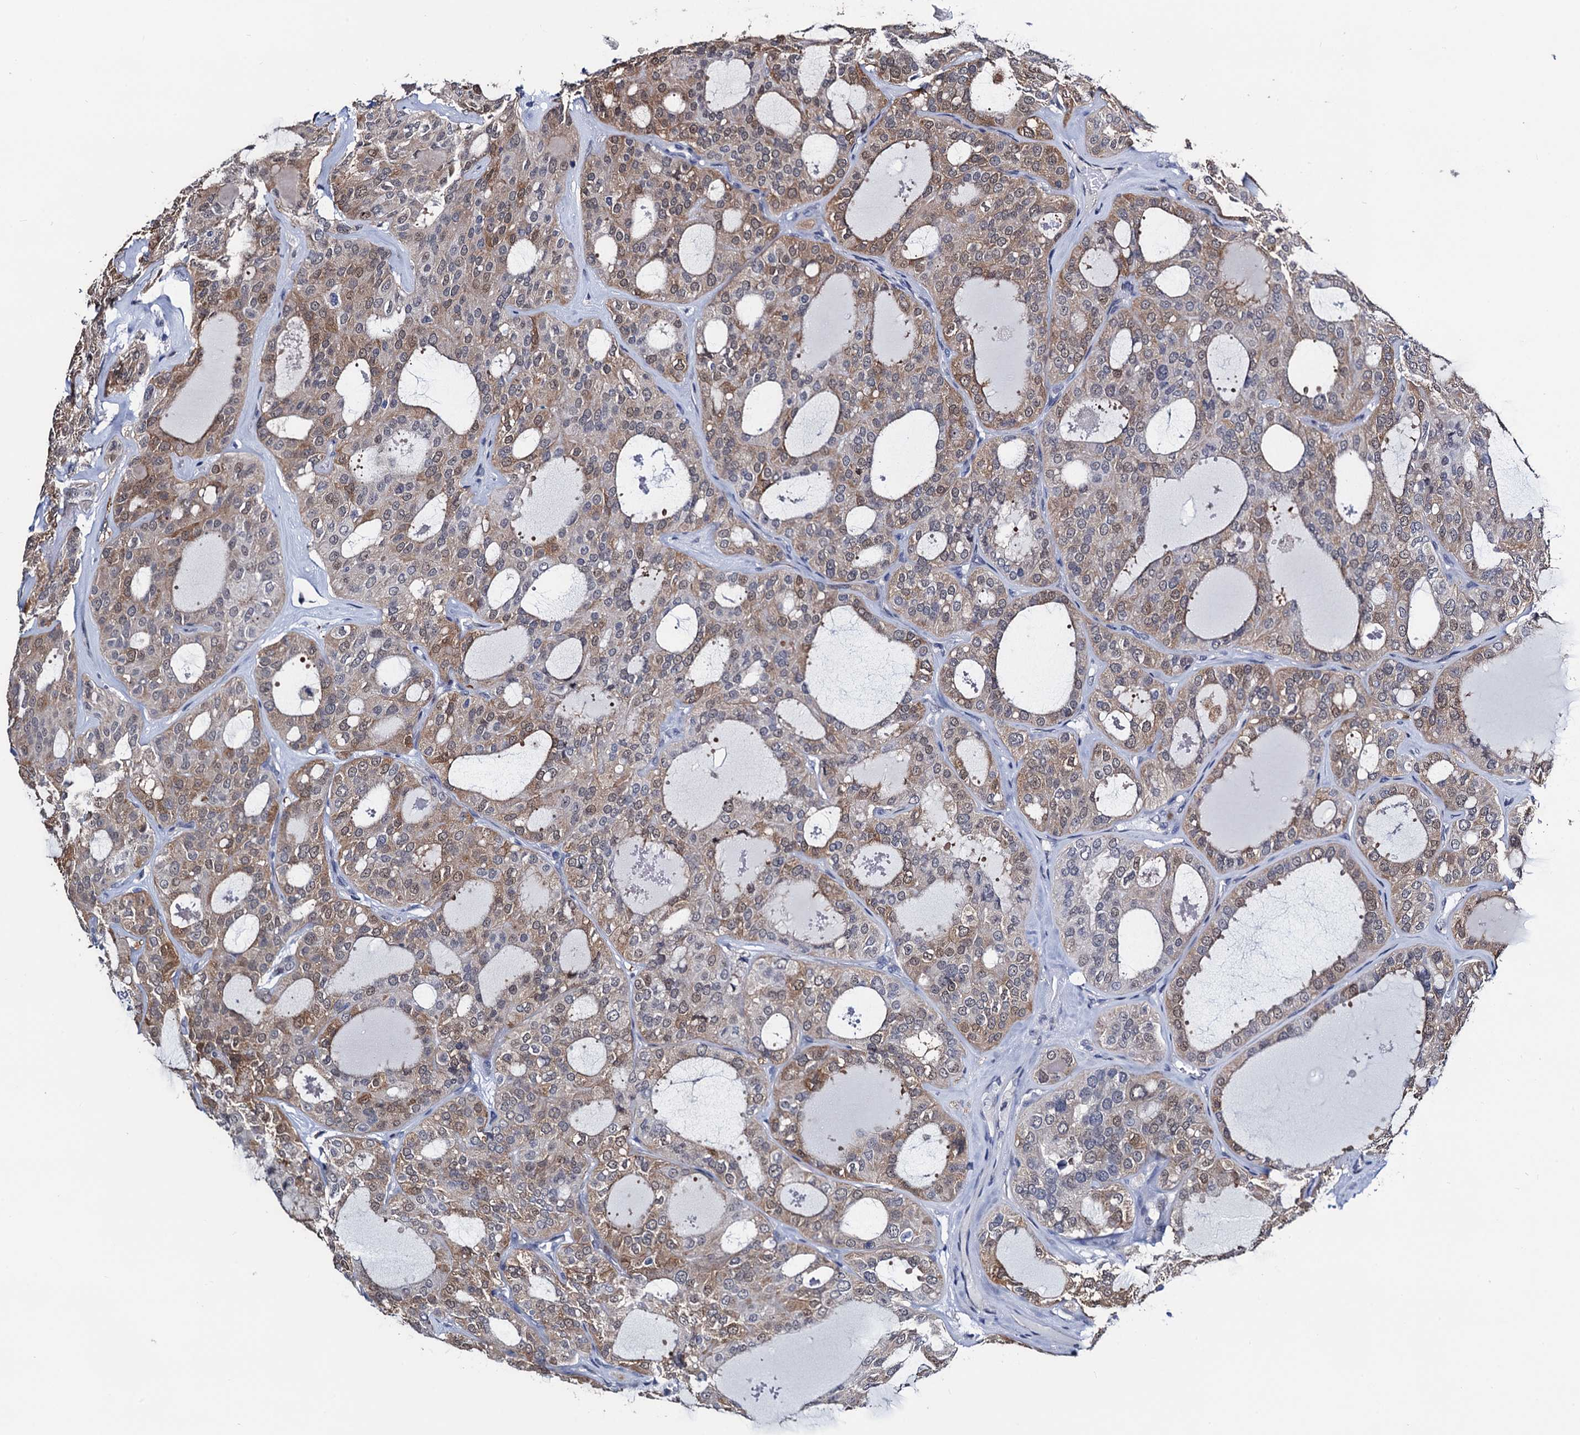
{"staining": {"intensity": "weak", "quantity": "25%-75%", "location": "cytoplasmic/membranous,nuclear"}, "tissue": "thyroid cancer", "cell_type": "Tumor cells", "image_type": "cancer", "snomed": [{"axis": "morphology", "description": "Follicular adenoma carcinoma, NOS"}, {"axis": "topography", "description": "Thyroid gland"}], "caption": "Immunohistochemical staining of thyroid follicular adenoma carcinoma exhibits low levels of weak cytoplasmic/membranous and nuclear protein expression in about 25%-75% of tumor cells. (IHC, brightfield microscopy, high magnification).", "gene": "FAM222A", "patient": {"sex": "male", "age": 75}}